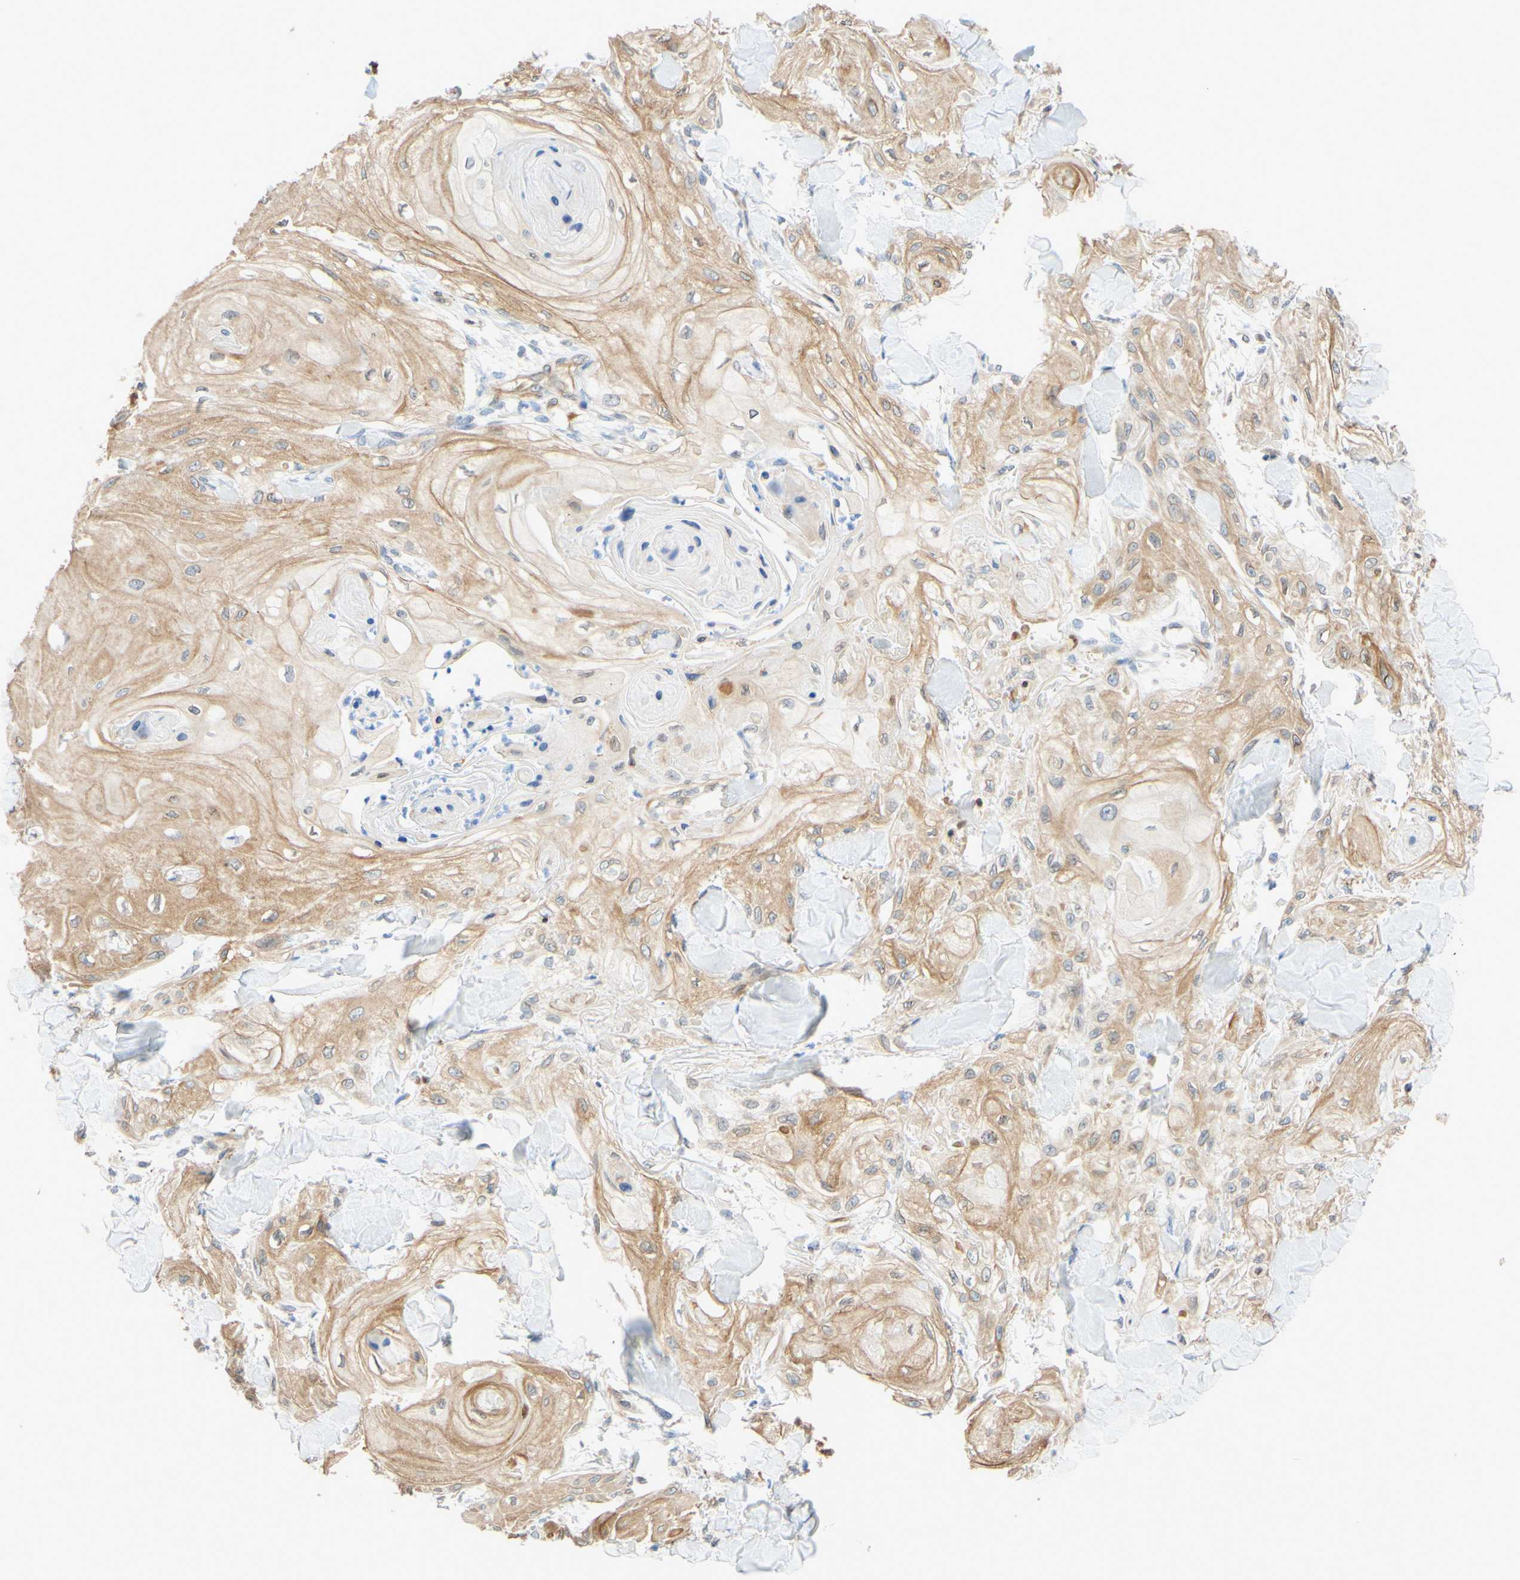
{"staining": {"intensity": "moderate", "quantity": "25%-75%", "location": "cytoplasmic/membranous"}, "tissue": "skin cancer", "cell_type": "Tumor cells", "image_type": "cancer", "snomed": [{"axis": "morphology", "description": "Squamous cell carcinoma, NOS"}, {"axis": "topography", "description": "Skin"}], "caption": "Immunohistochemistry (IHC) of skin cancer (squamous cell carcinoma) shows medium levels of moderate cytoplasmic/membranous staining in about 25%-75% of tumor cells.", "gene": "ENDOD1", "patient": {"sex": "male", "age": 74}}